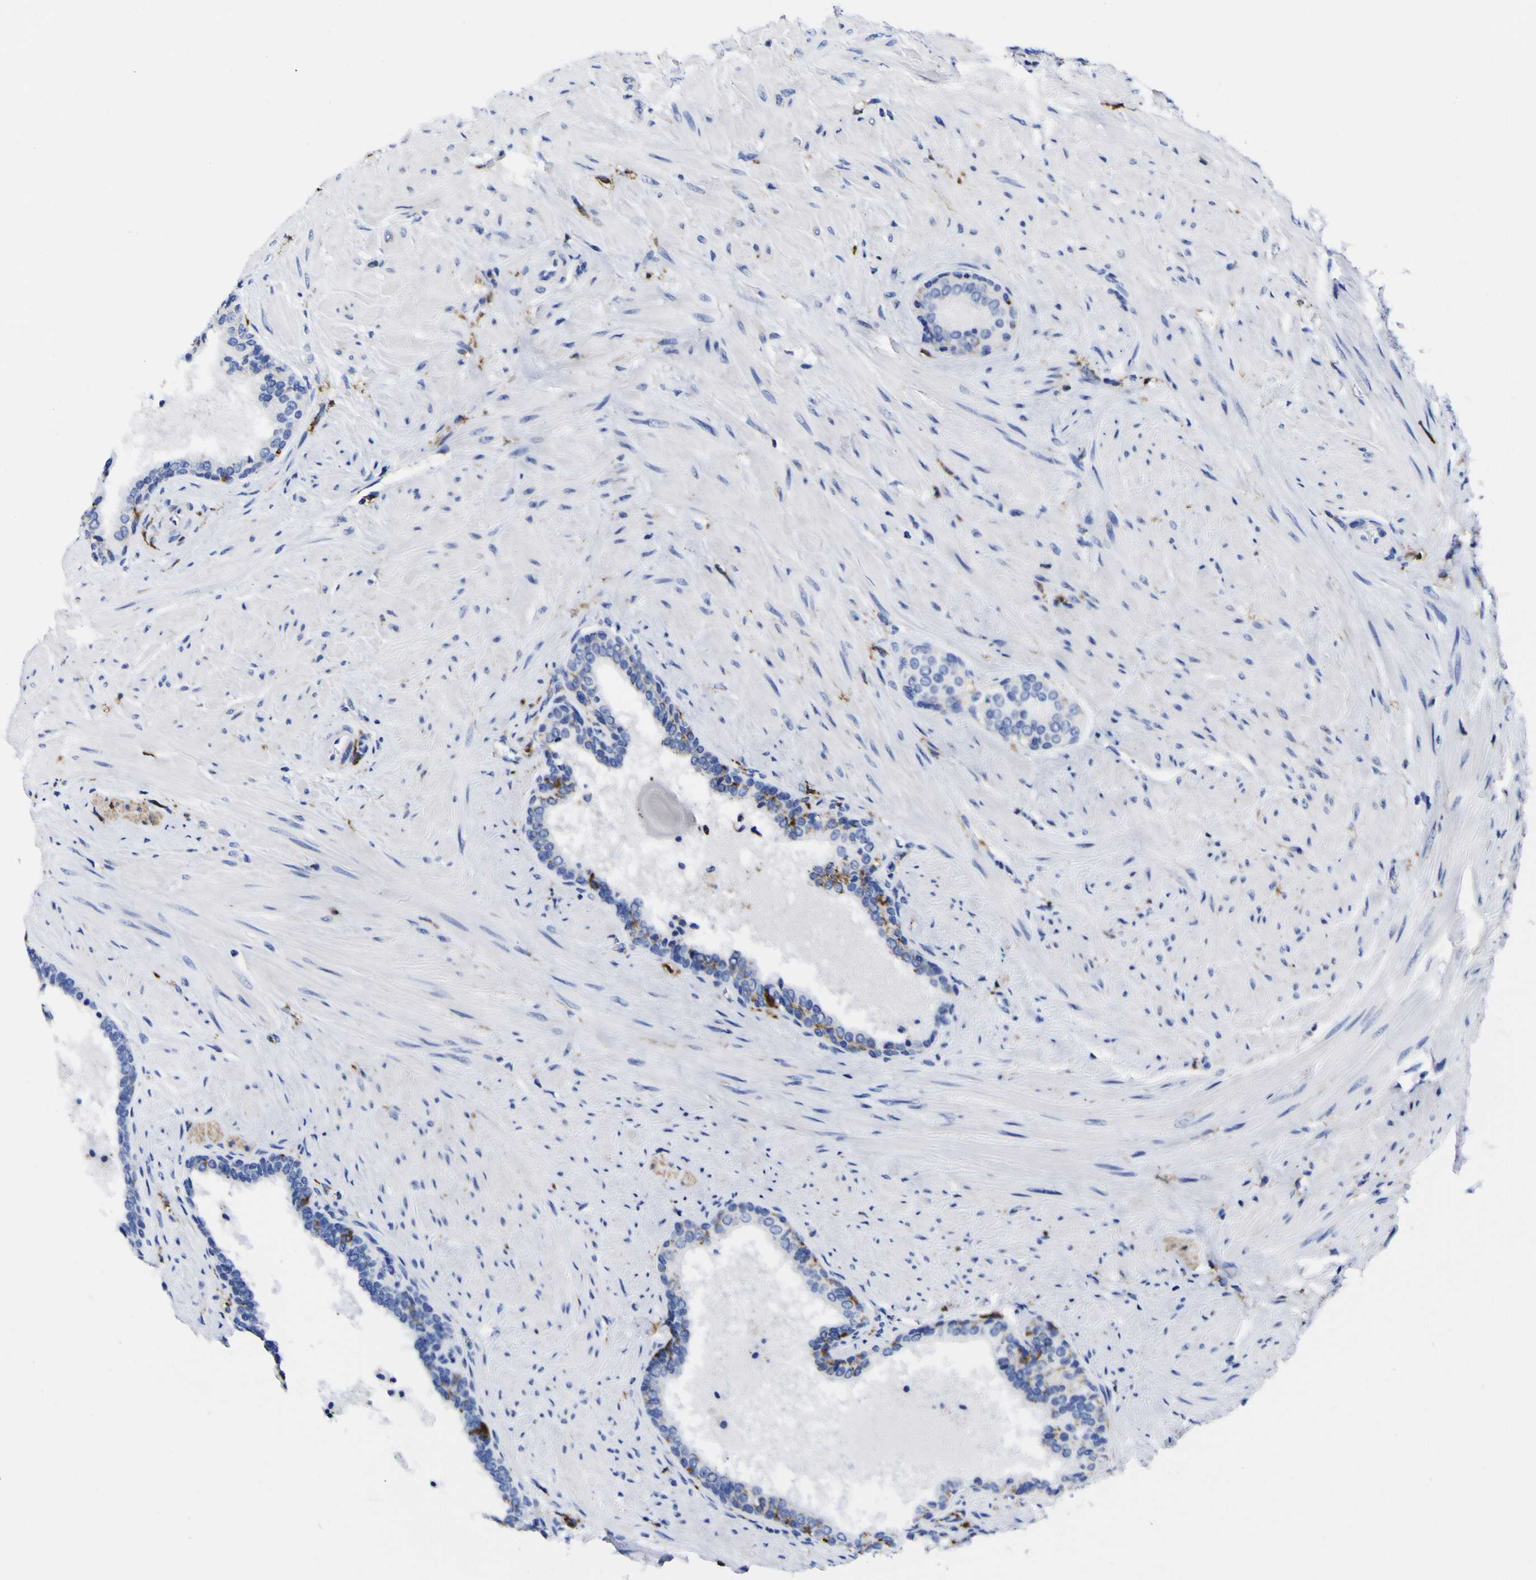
{"staining": {"intensity": "strong", "quantity": "<25%", "location": "cytoplasmic/membranous"}, "tissue": "prostate cancer", "cell_type": "Tumor cells", "image_type": "cancer", "snomed": [{"axis": "morphology", "description": "Adenocarcinoma, Low grade"}, {"axis": "topography", "description": "Prostate"}], "caption": "Prostate cancer stained for a protein (brown) reveals strong cytoplasmic/membranous positive staining in approximately <25% of tumor cells.", "gene": "HLA-DQA1", "patient": {"sex": "male", "age": 60}}